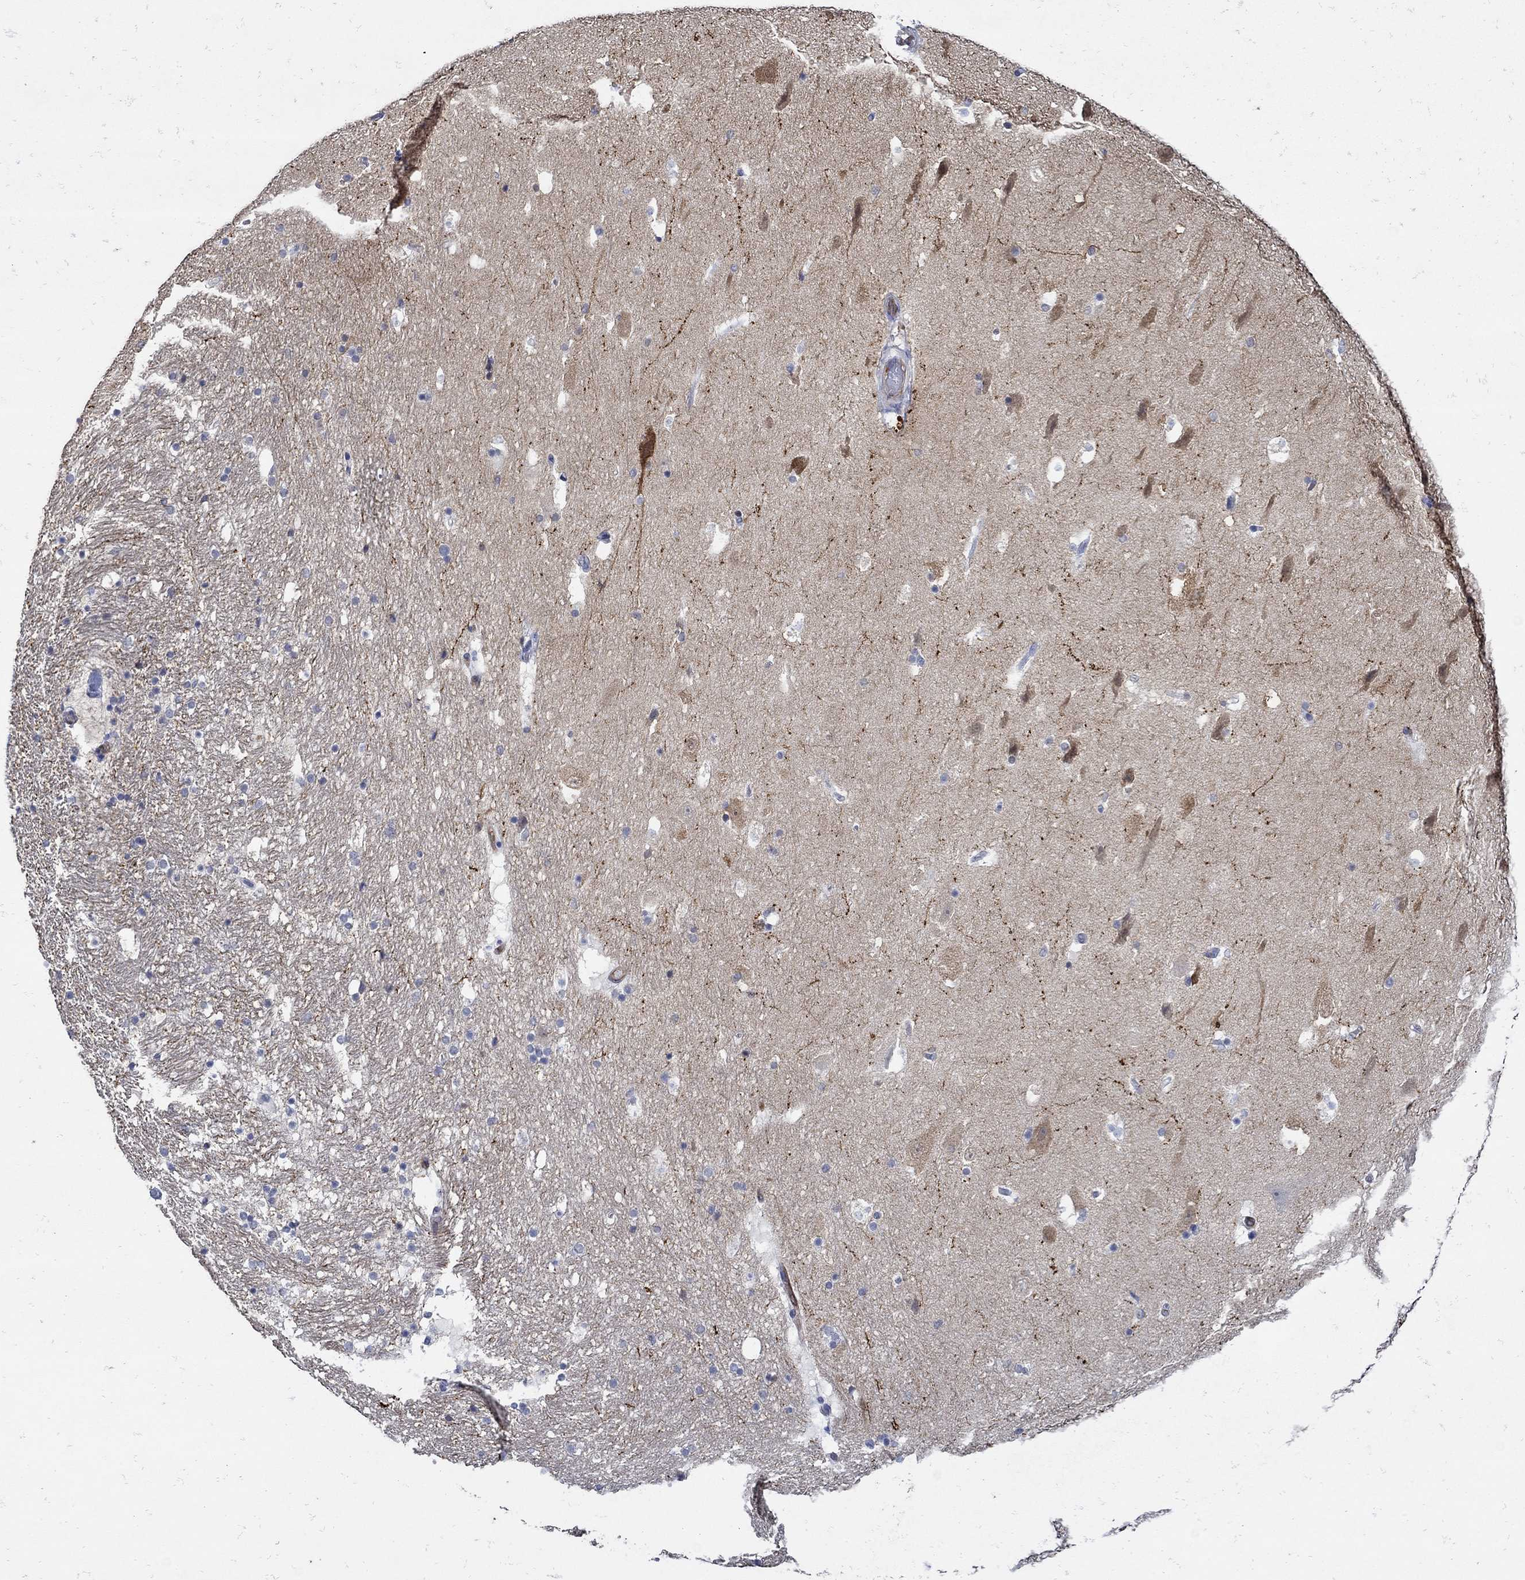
{"staining": {"intensity": "negative", "quantity": "none", "location": "none"}, "tissue": "hippocampus", "cell_type": "Glial cells", "image_type": "normal", "snomed": [{"axis": "morphology", "description": "Normal tissue, NOS"}, {"axis": "topography", "description": "Hippocampus"}], "caption": "Immunohistochemistry (IHC) photomicrograph of normal hippocampus: human hippocampus stained with DAB (3,3'-diaminobenzidine) demonstrates no significant protein expression in glial cells.", "gene": "NOS1", "patient": {"sex": "male", "age": 51}}